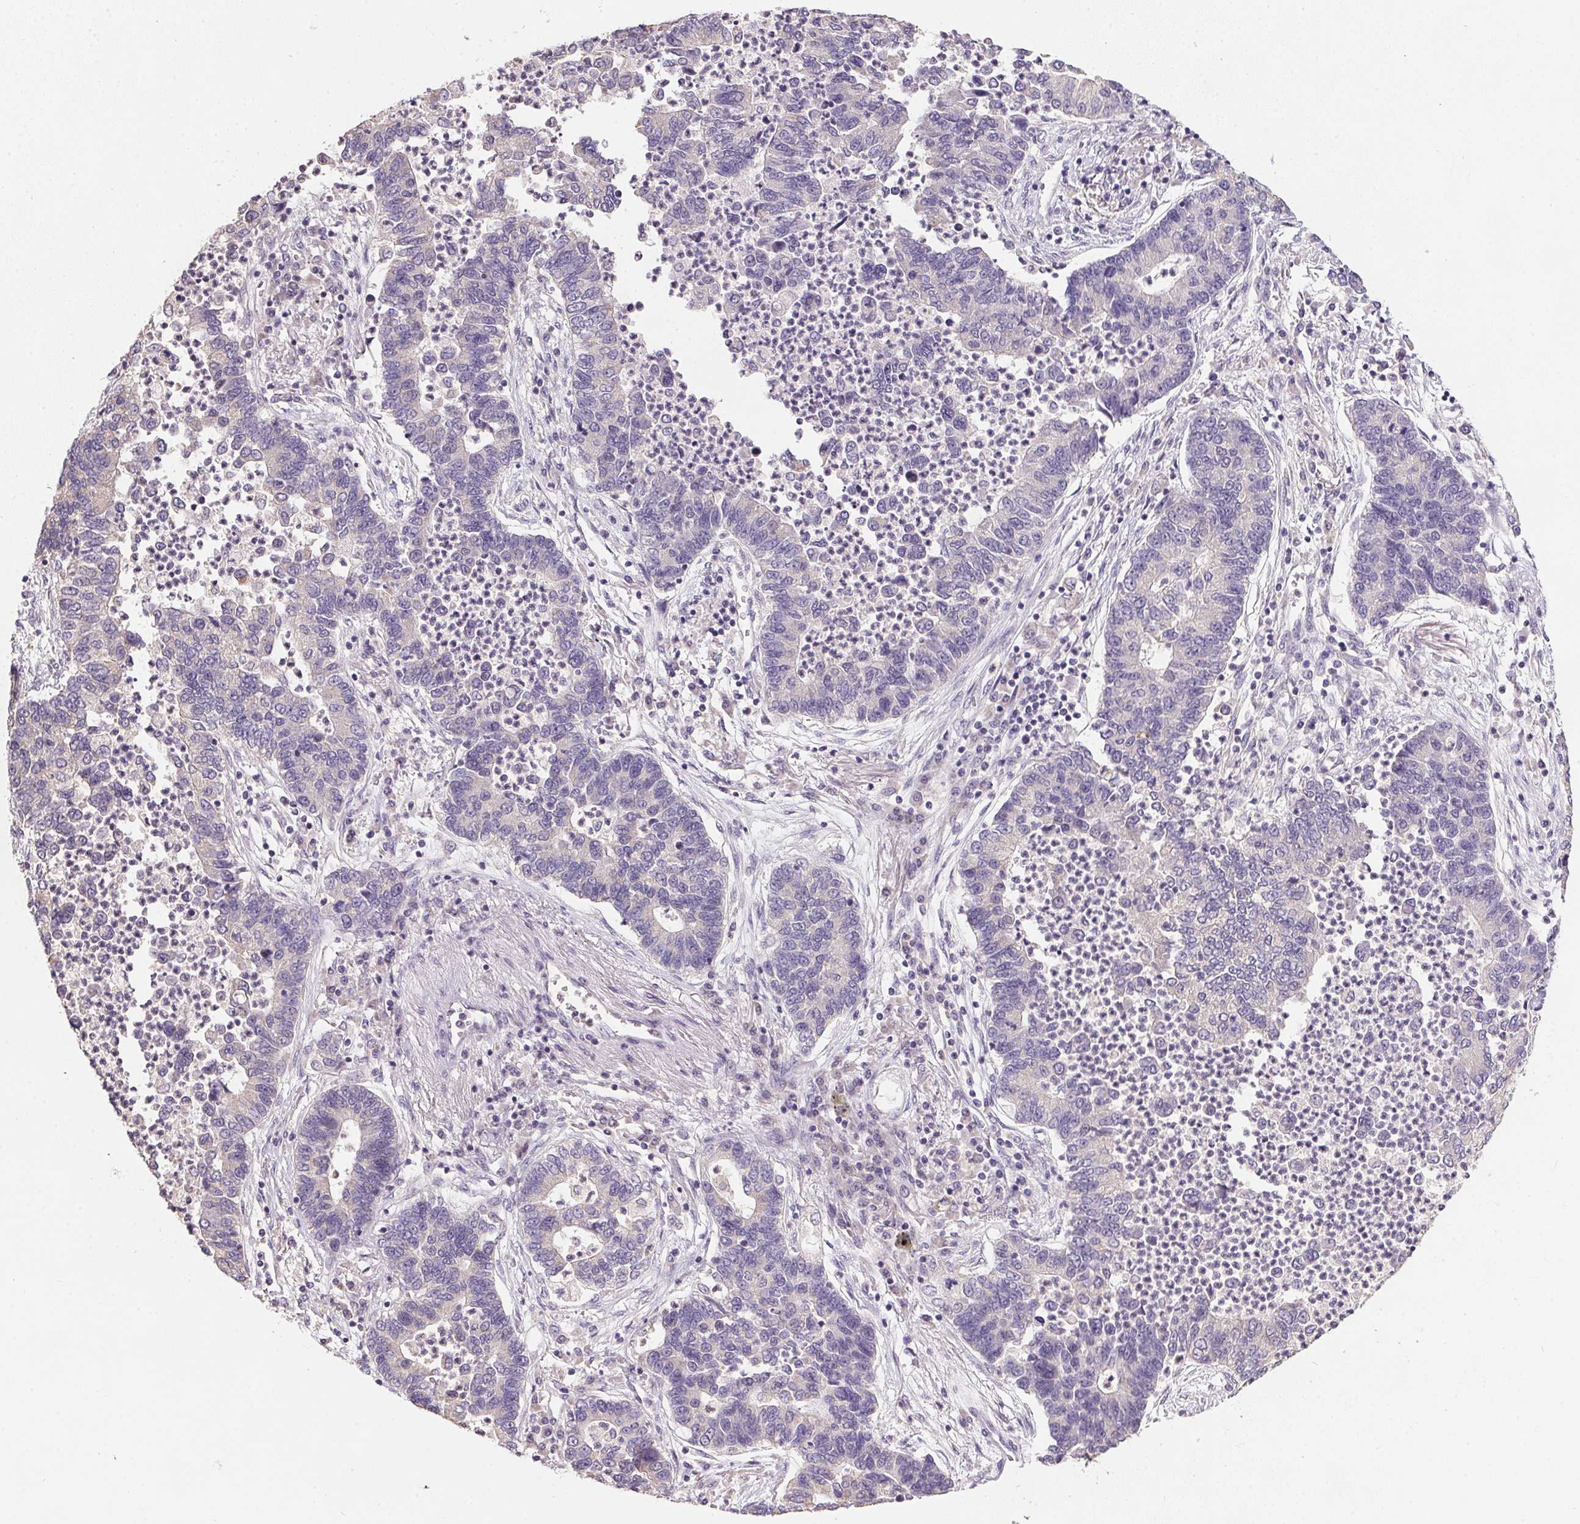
{"staining": {"intensity": "negative", "quantity": "none", "location": "none"}, "tissue": "lung cancer", "cell_type": "Tumor cells", "image_type": "cancer", "snomed": [{"axis": "morphology", "description": "Adenocarcinoma, NOS"}, {"axis": "topography", "description": "Lung"}], "caption": "Lung cancer (adenocarcinoma) was stained to show a protein in brown. There is no significant positivity in tumor cells. Brightfield microscopy of immunohistochemistry (IHC) stained with DAB (brown) and hematoxylin (blue), captured at high magnification.", "gene": "SPACA9", "patient": {"sex": "female", "age": 57}}